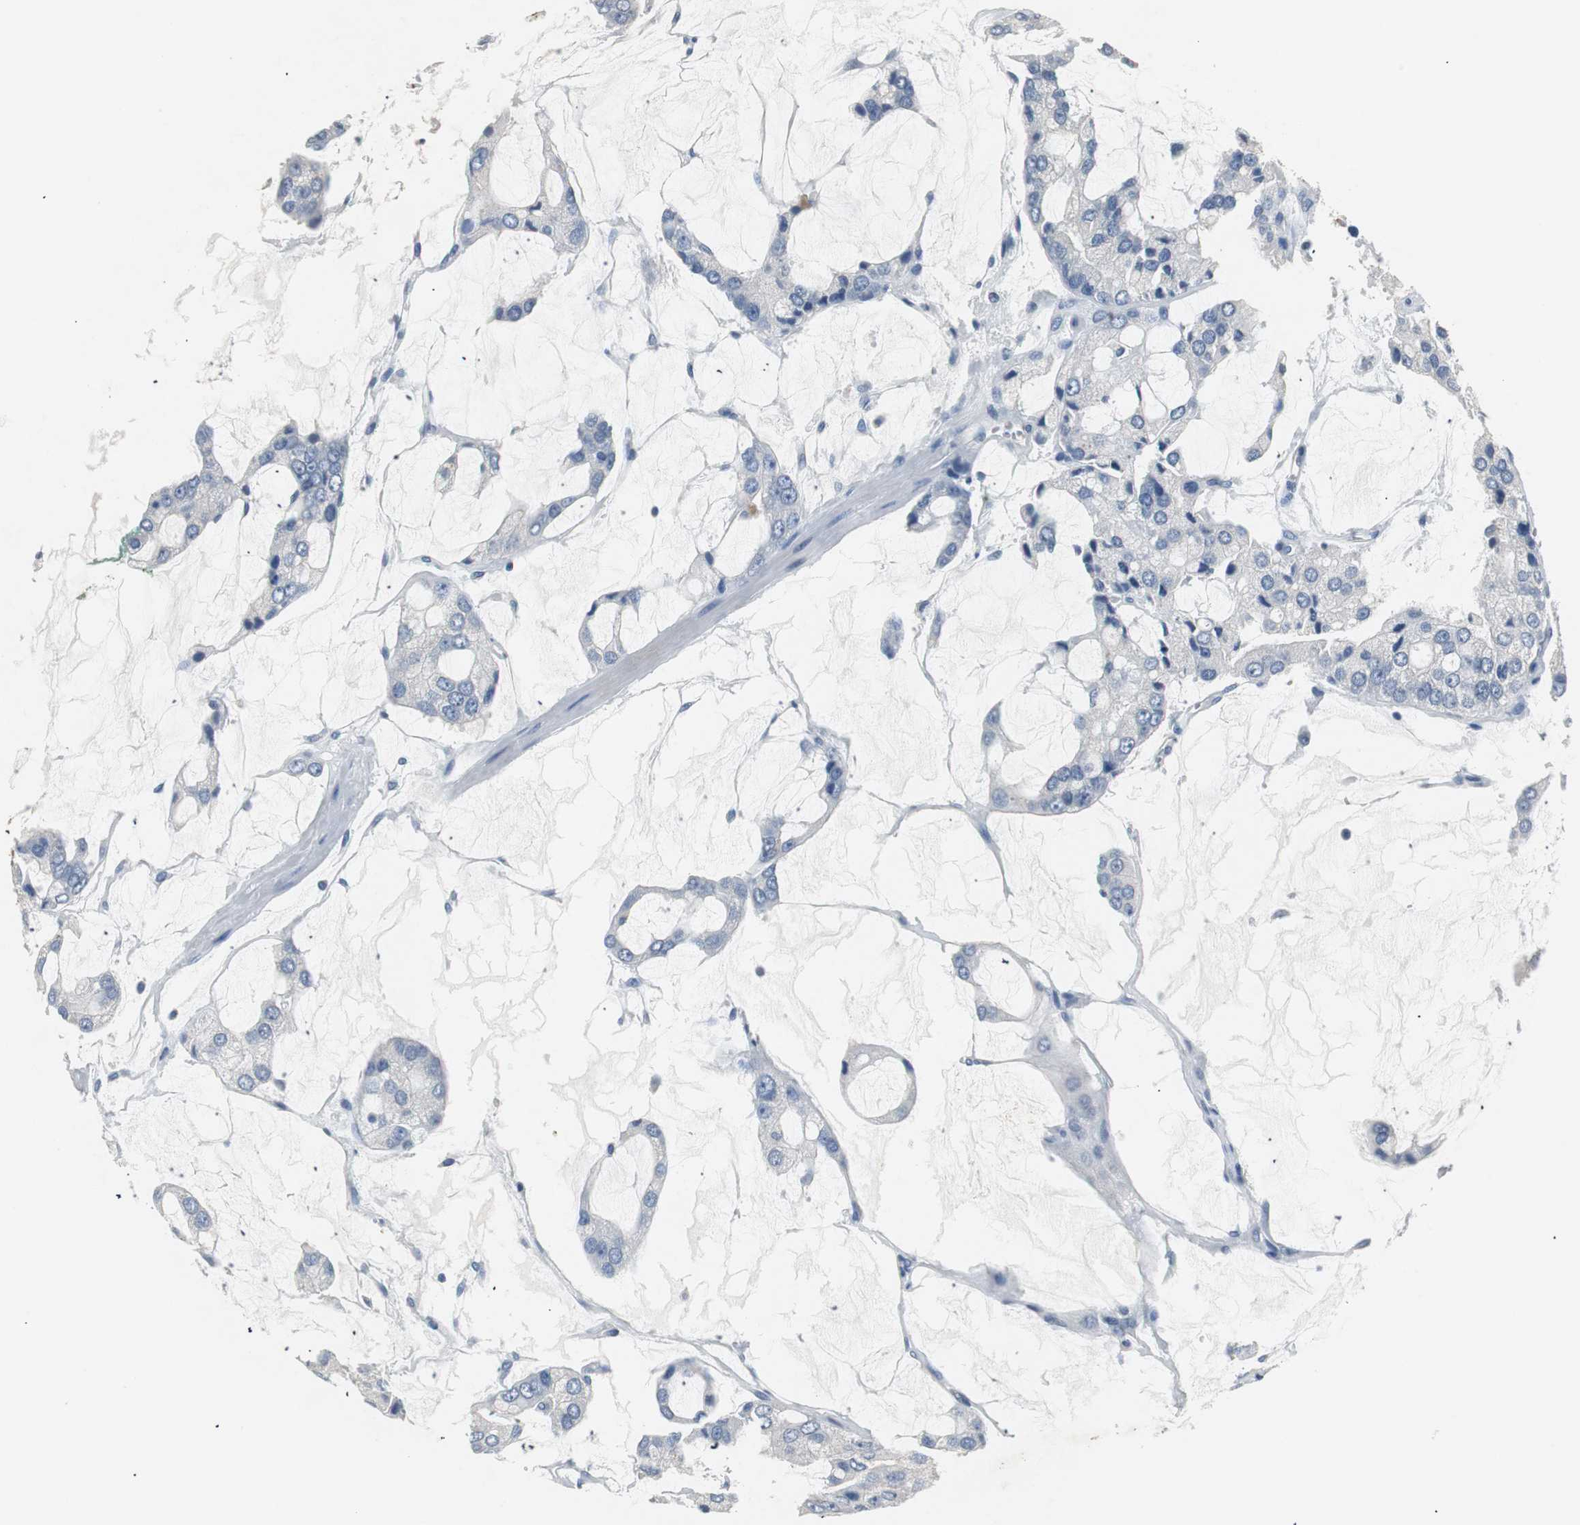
{"staining": {"intensity": "negative", "quantity": "none", "location": "none"}, "tissue": "prostate cancer", "cell_type": "Tumor cells", "image_type": "cancer", "snomed": [{"axis": "morphology", "description": "Adenocarcinoma, High grade"}, {"axis": "topography", "description": "Prostate"}], "caption": "Prostate cancer stained for a protein using IHC reveals no expression tumor cells.", "gene": "LRP2", "patient": {"sex": "male", "age": 67}}